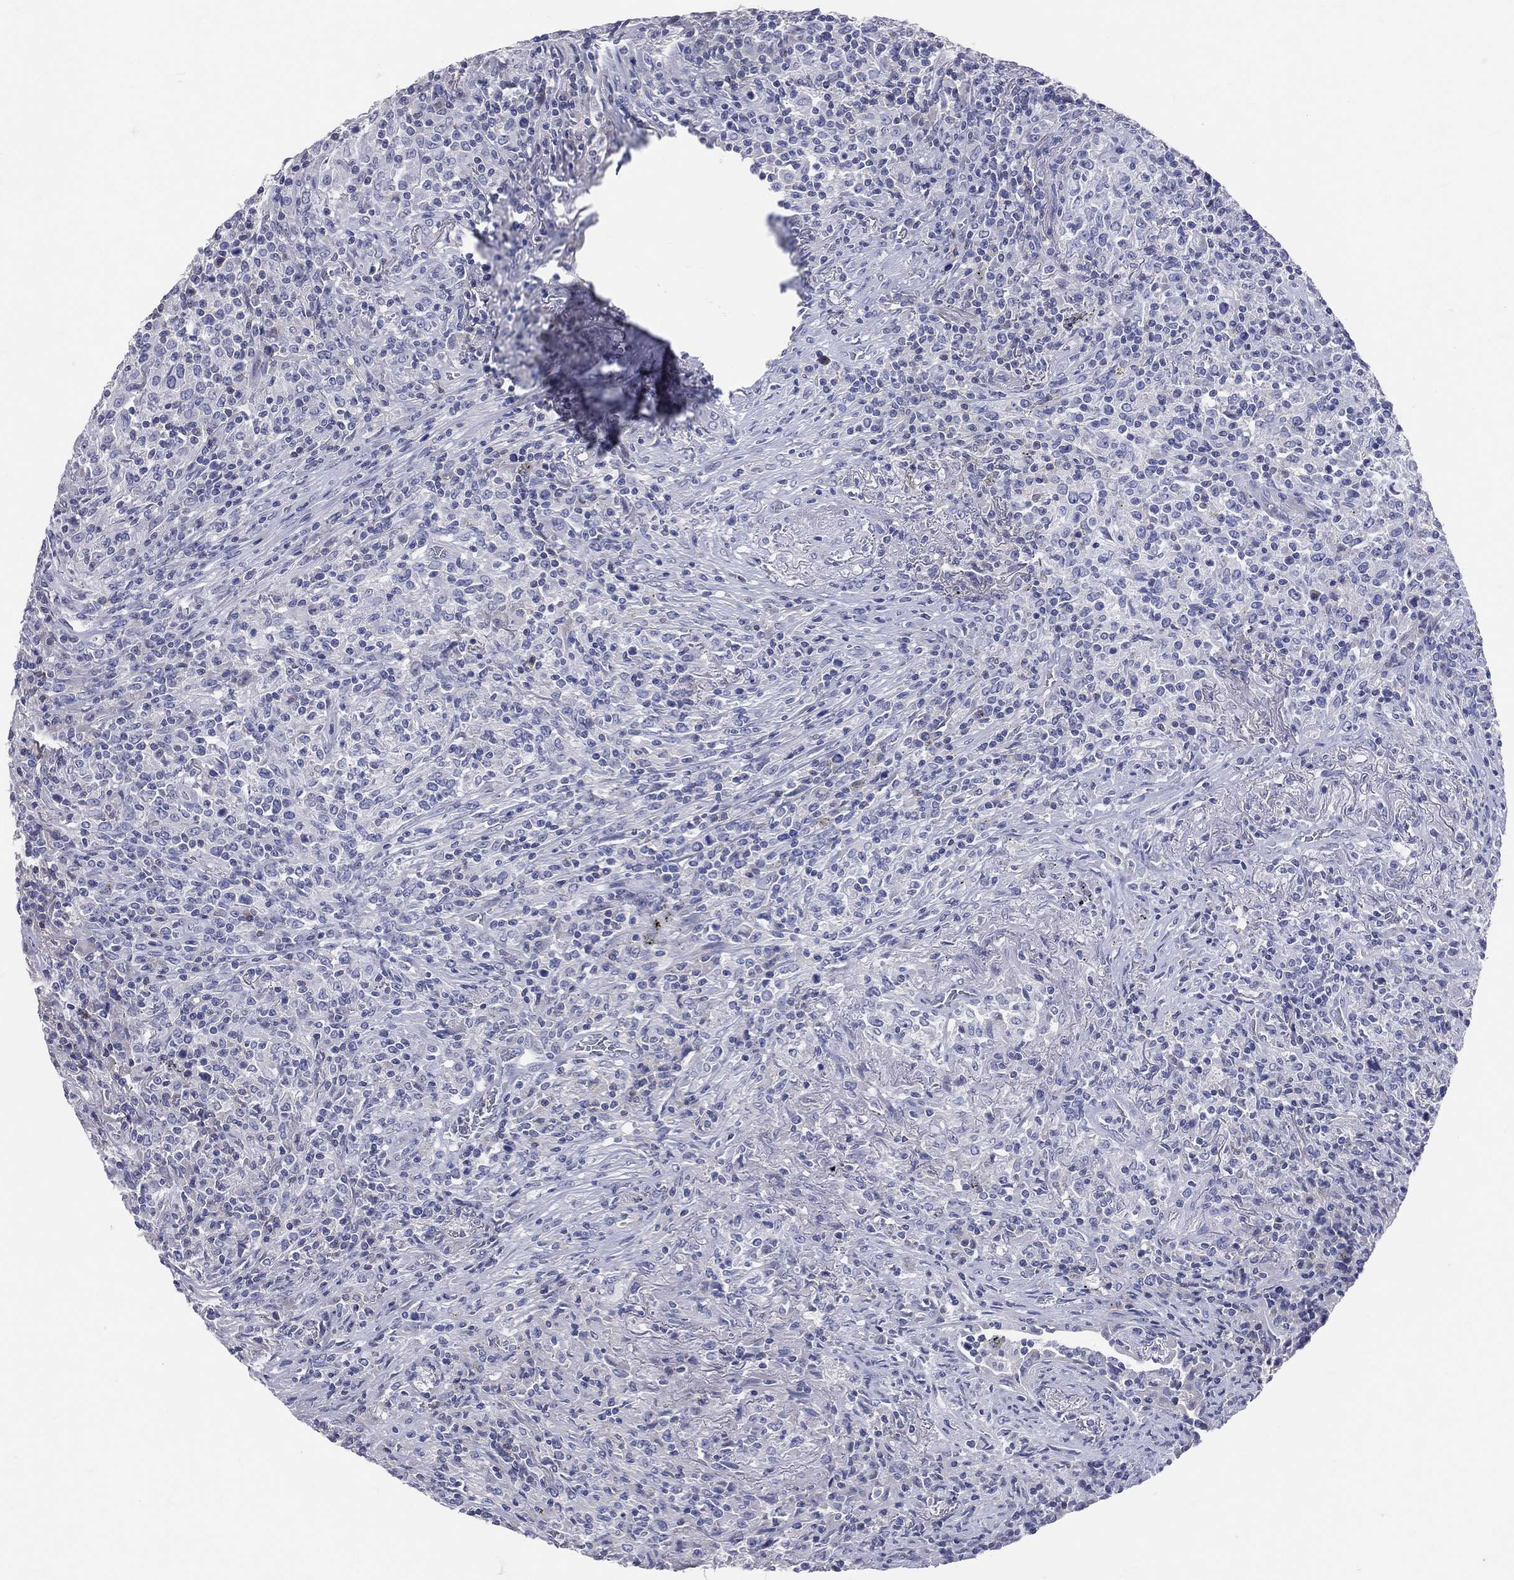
{"staining": {"intensity": "negative", "quantity": "none", "location": "none"}, "tissue": "lymphoma", "cell_type": "Tumor cells", "image_type": "cancer", "snomed": [{"axis": "morphology", "description": "Malignant lymphoma, non-Hodgkin's type, High grade"}, {"axis": "topography", "description": "Lung"}], "caption": "This is an immunohistochemistry photomicrograph of high-grade malignant lymphoma, non-Hodgkin's type. There is no positivity in tumor cells.", "gene": "LAT", "patient": {"sex": "male", "age": 79}}